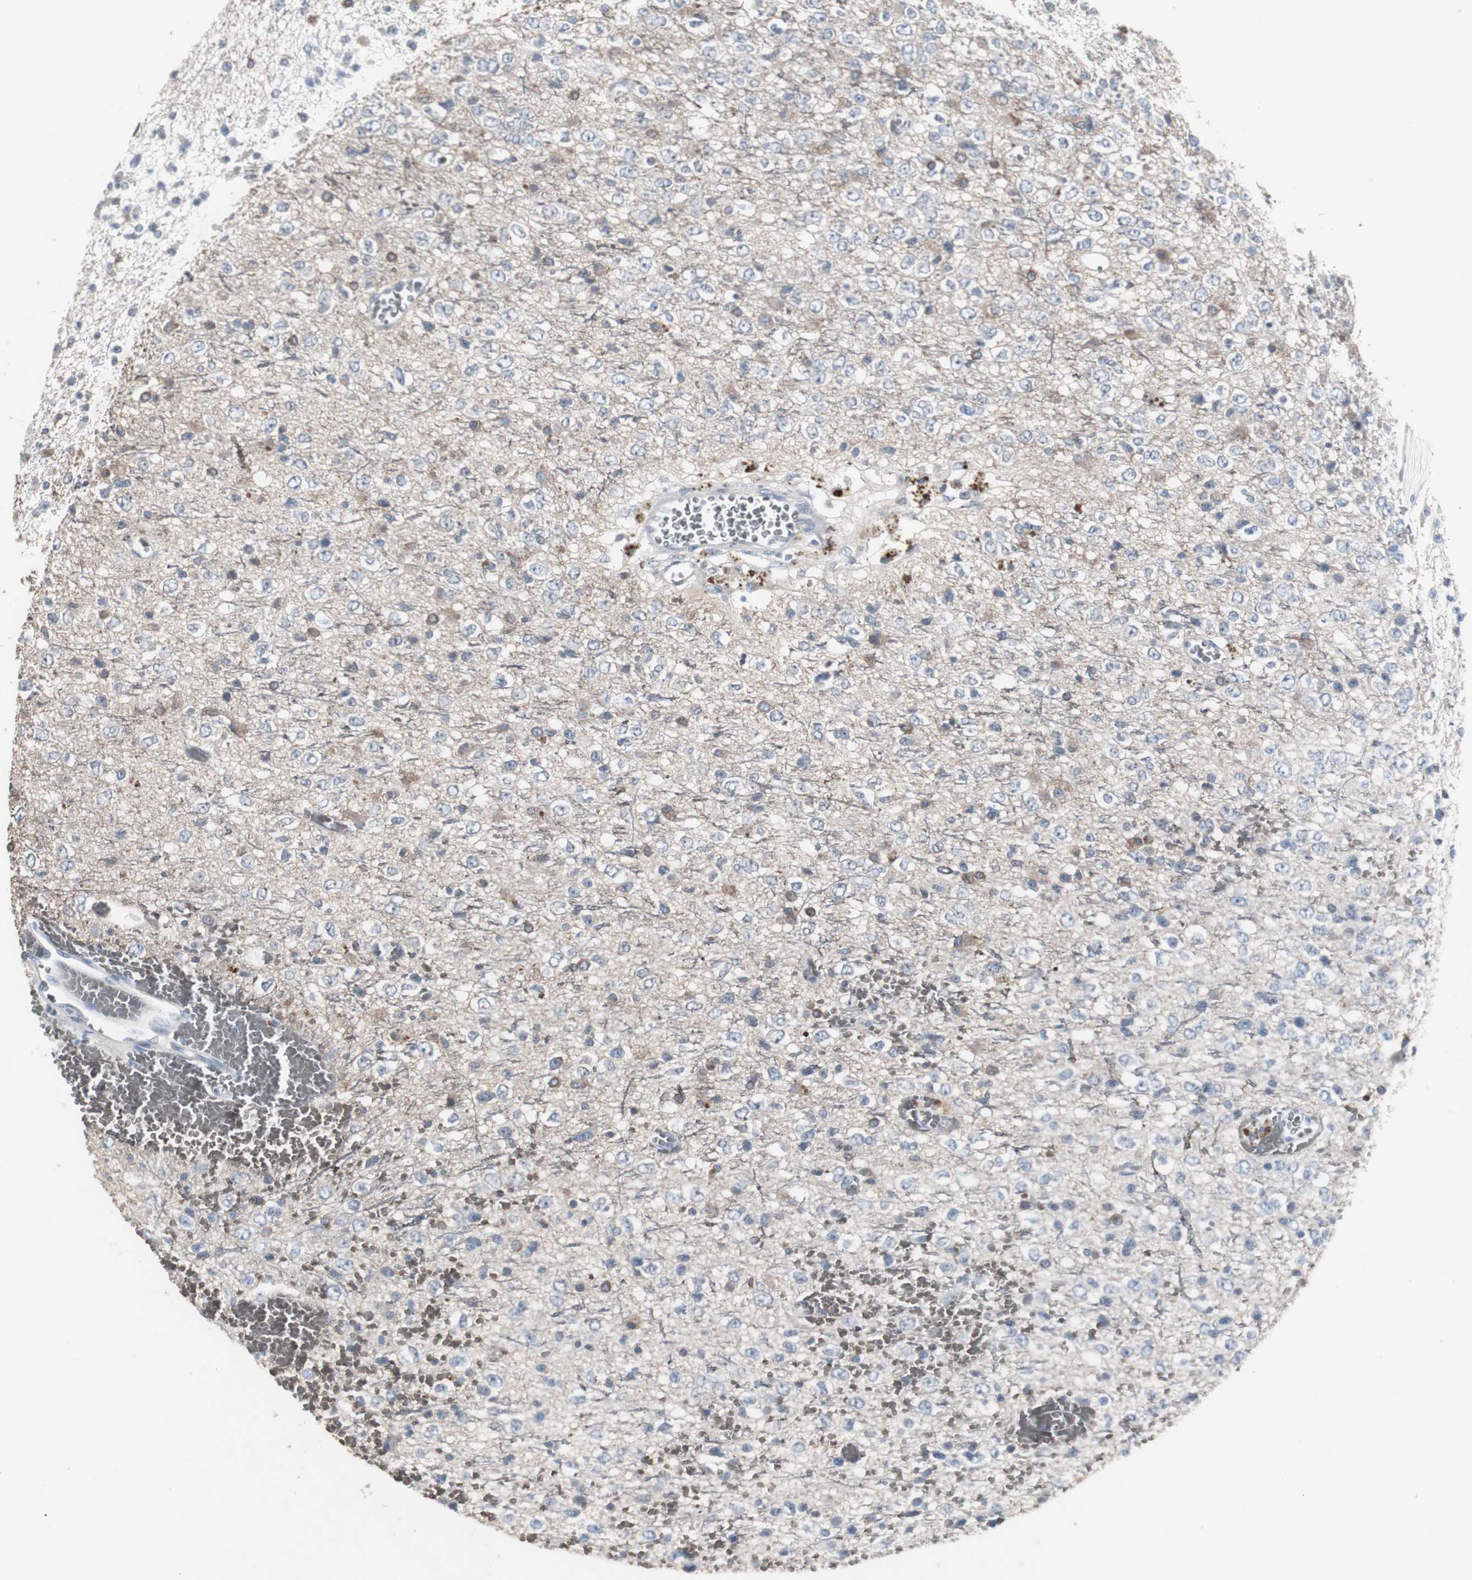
{"staining": {"intensity": "weak", "quantity": "25%-75%", "location": "cytoplasmic/membranous"}, "tissue": "glioma", "cell_type": "Tumor cells", "image_type": "cancer", "snomed": [{"axis": "morphology", "description": "Glioma, malignant, High grade"}, {"axis": "topography", "description": "pancreas cauda"}], "caption": "This histopathology image displays IHC staining of human glioma, with low weak cytoplasmic/membranous positivity in about 25%-75% of tumor cells.", "gene": "ACAA1", "patient": {"sex": "male", "age": 60}}